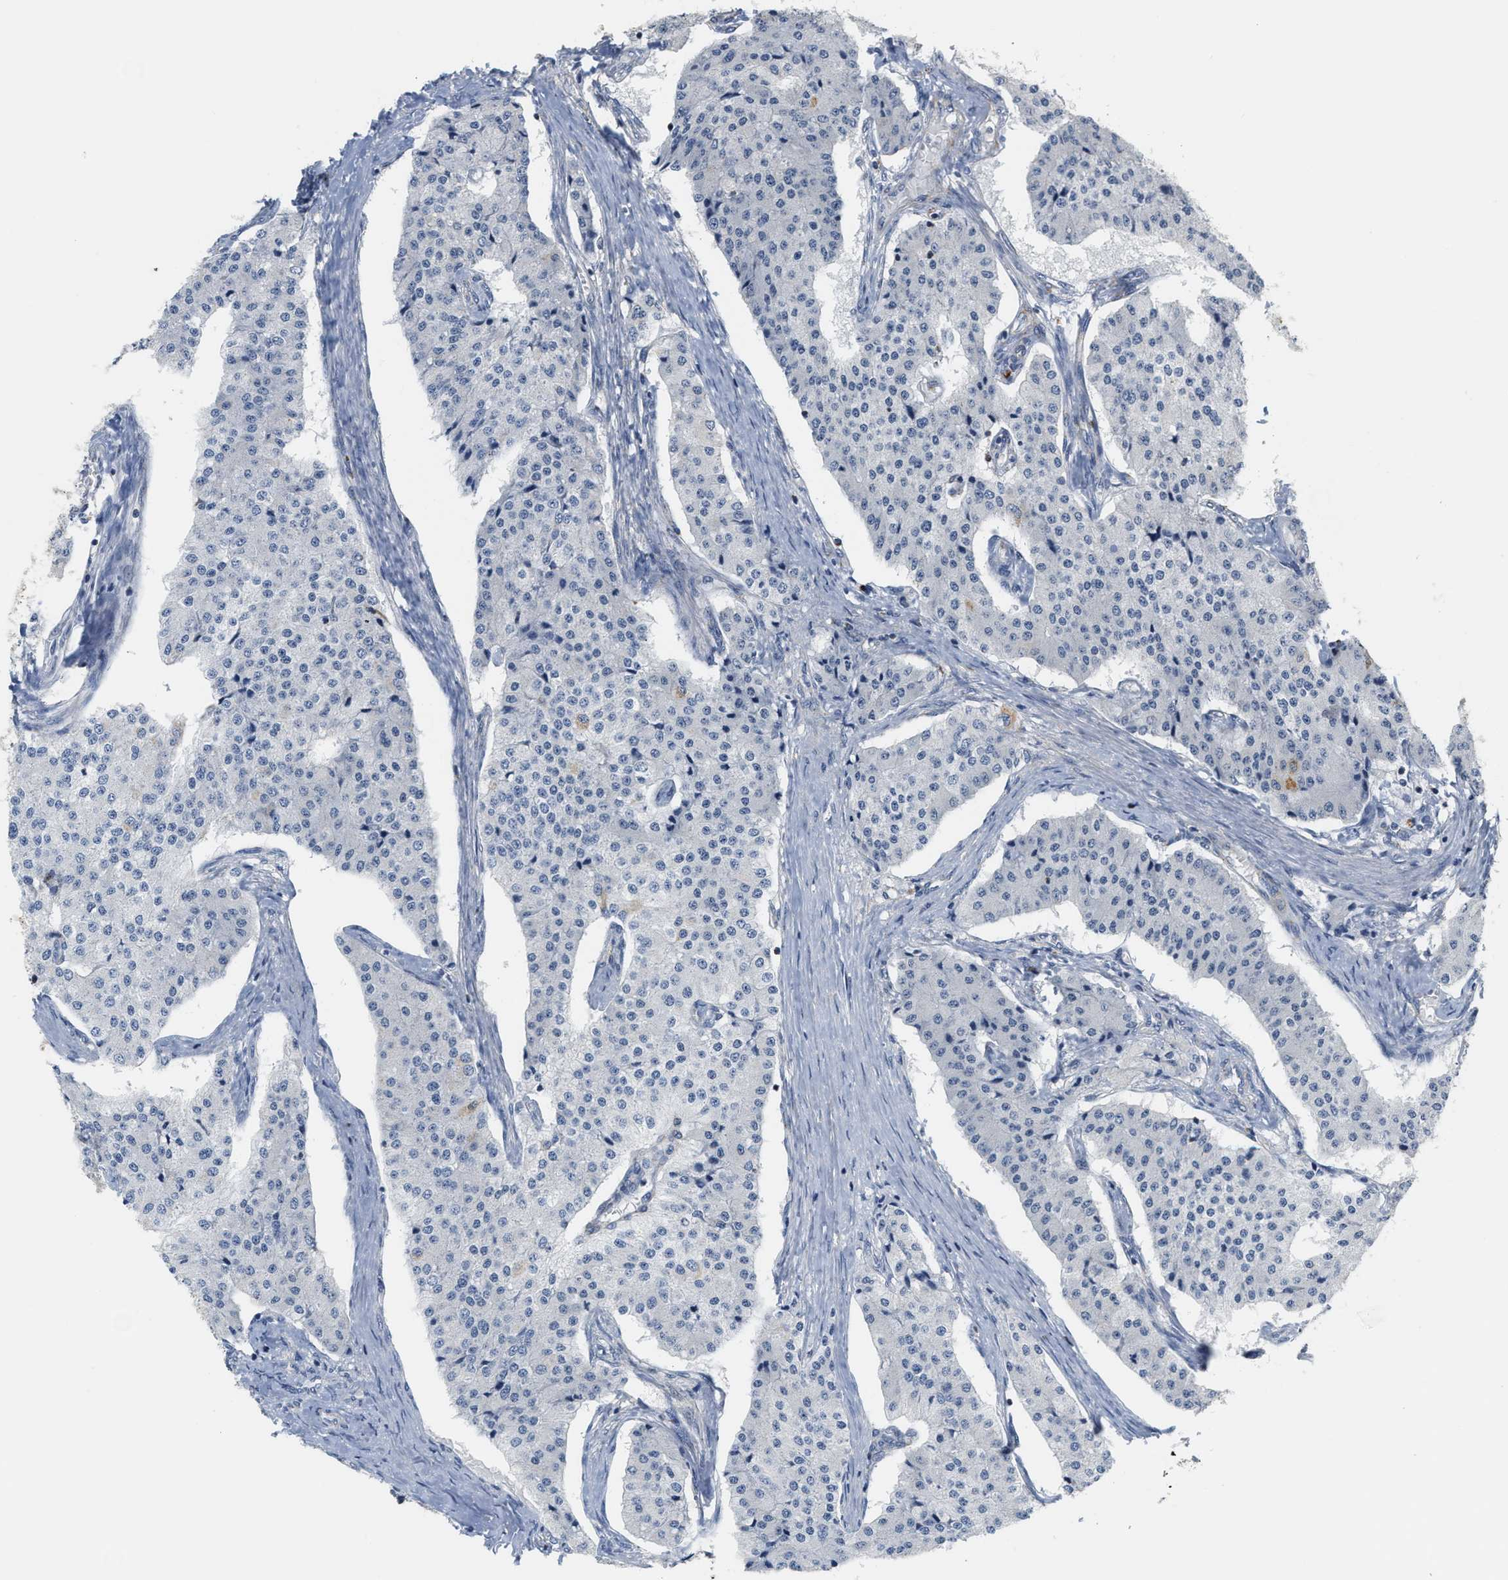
{"staining": {"intensity": "negative", "quantity": "none", "location": "none"}, "tissue": "carcinoid", "cell_type": "Tumor cells", "image_type": "cancer", "snomed": [{"axis": "morphology", "description": "Carcinoid, malignant, NOS"}, {"axis": "topography", "description": "Colon"}], "caption": "Human carcinoid (malignant) stained for a protein using IHC reveals no positivity in tumor cells.", "gene": "SHMT2", "patient": {"sex": "female", "age": 52}}